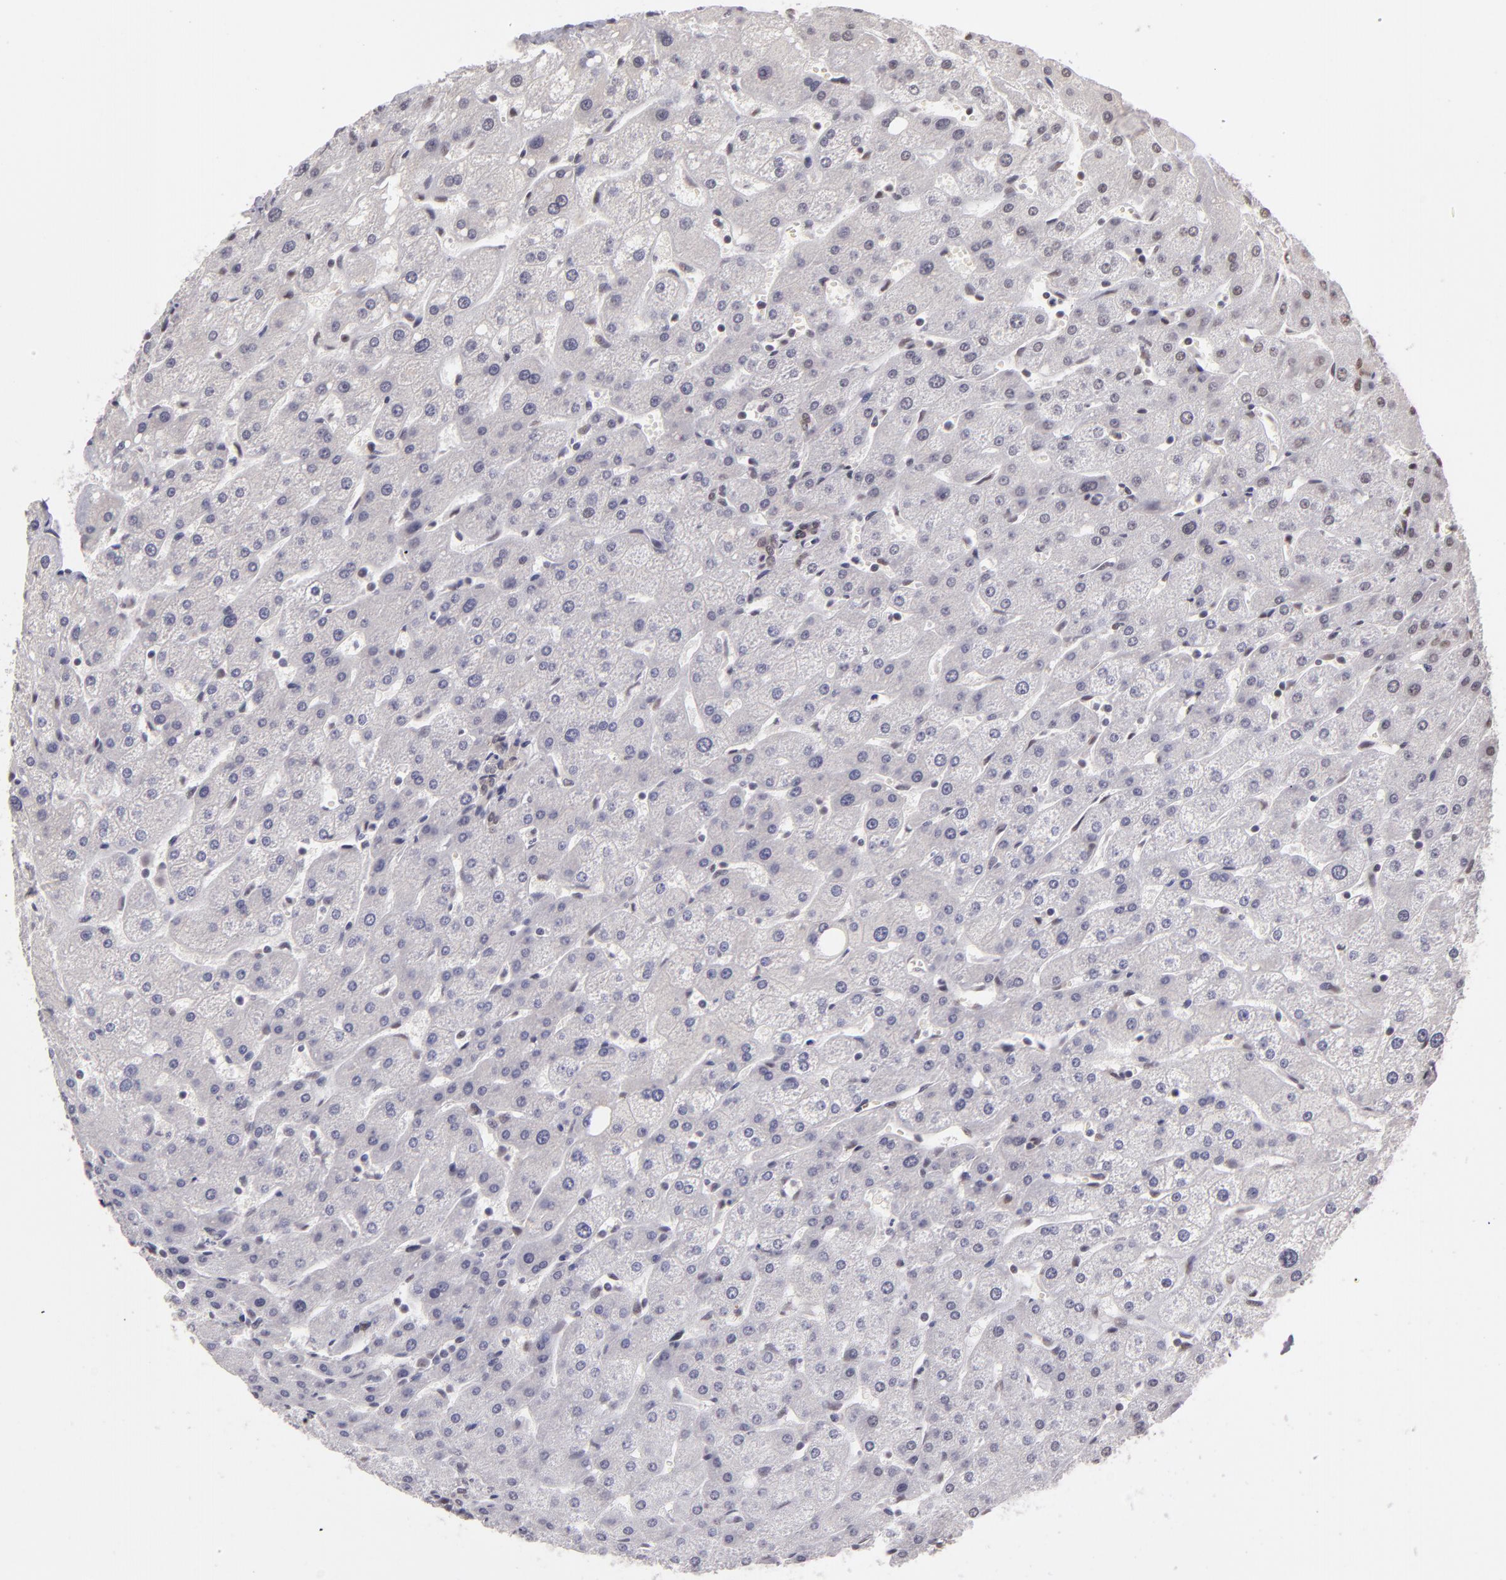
{"staining": {"intensity": "weak", "quantity": ">75%", "location": "cytoplasmic/membranous"}, "tissue": "liver", "cell_type": "Cholangiocytes", "image_type": "normal", "snomed": [{"axis": "morphology", "description": "Normal tissue, NOS"}, {"axis": "topography", "description": "Liver"}], "caption": "Liver stained for a protein (brown) demonstrates weak cytoplasmic/membranous positive expression in about >75% of cholangiocytes.", "gene": "INTS6", "patient": {"sex": "male", "age": 67}}